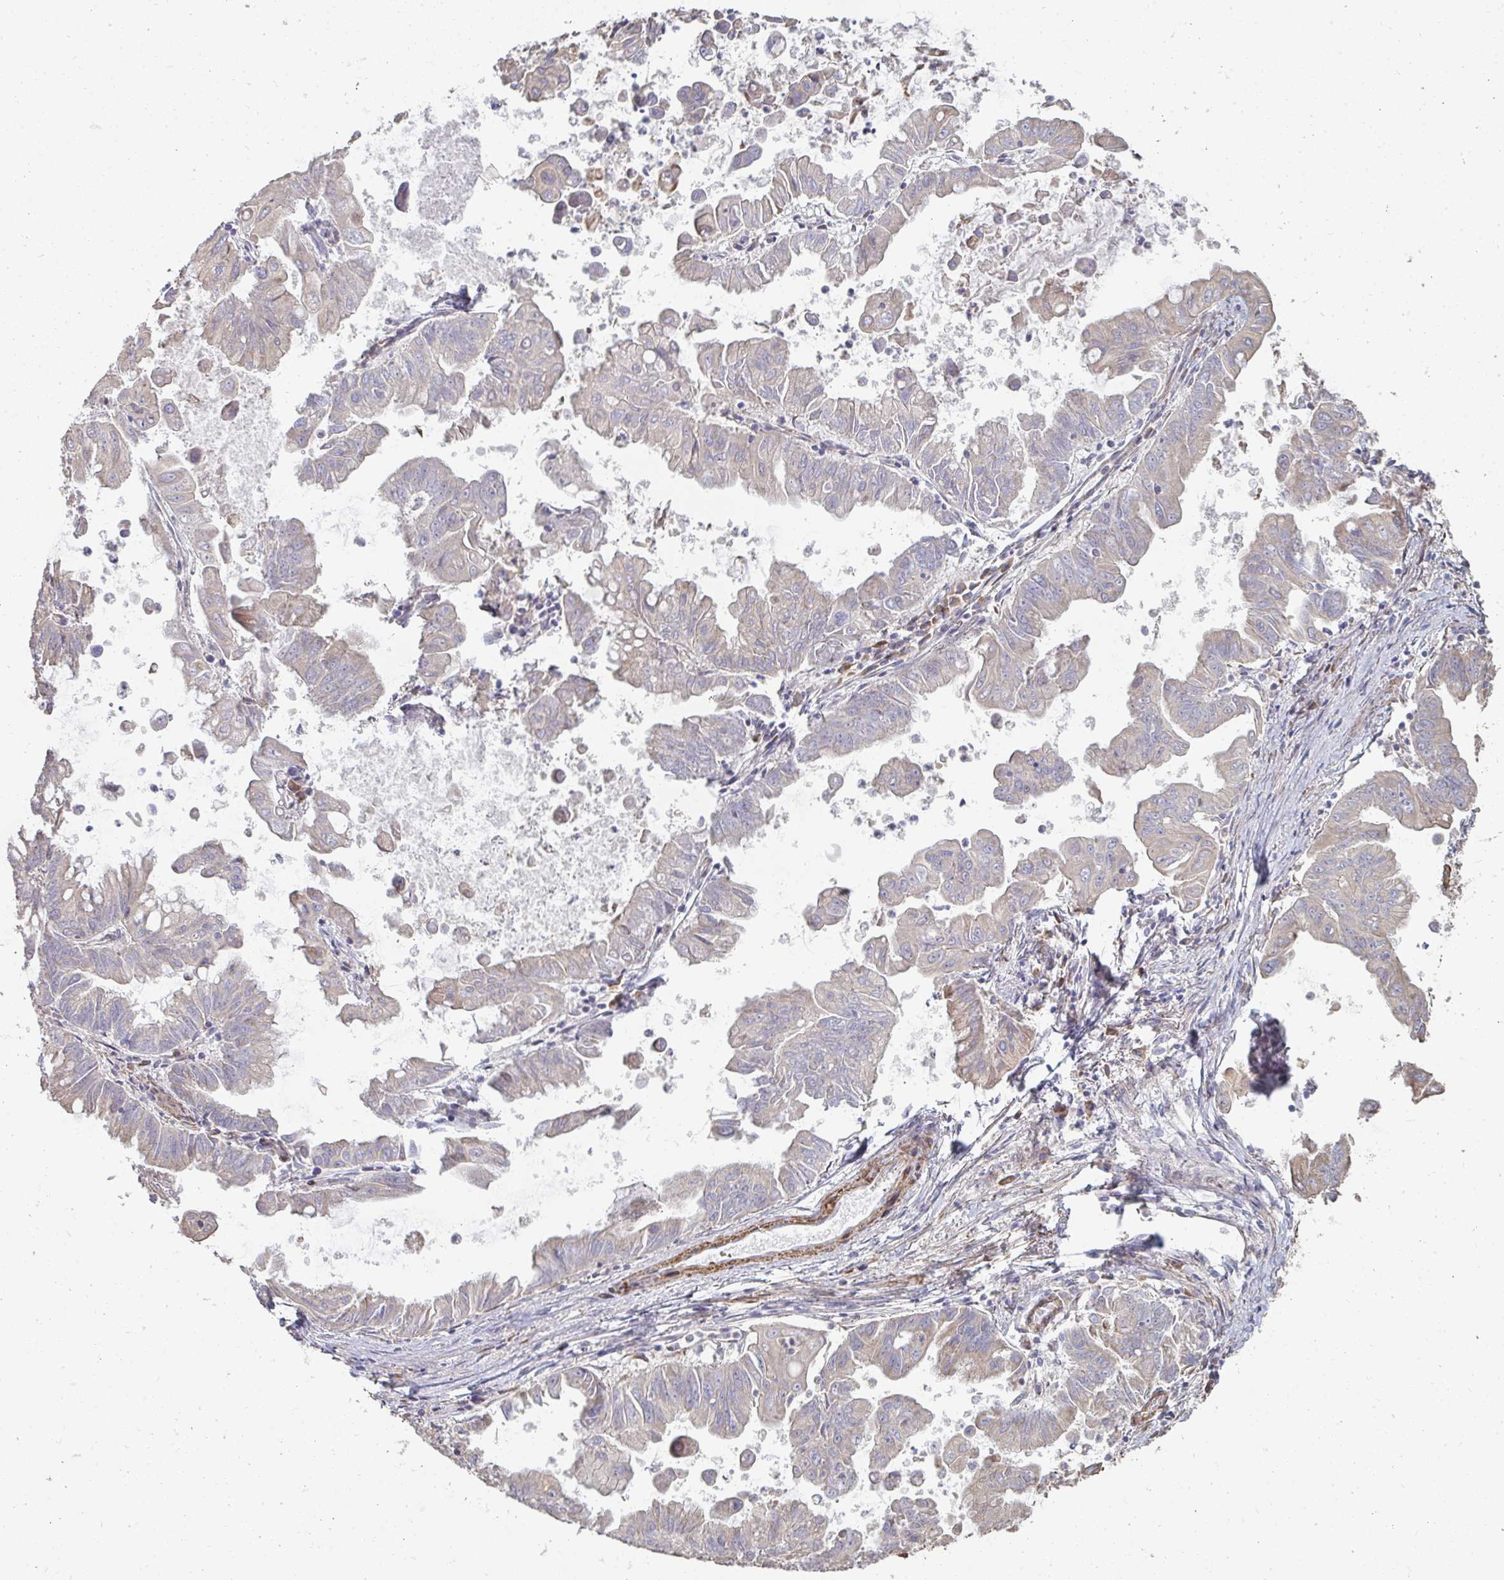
{"staining": {"intensity": "weak", "quantity": "25%-75%", "location": "cytoplasmic/membranous"}, "tissue": "stomach cancer", "cell_type": "Tumor cells", "image_type": "cancer", "snomed": [{"axis": "morphology", "description": "Adenocarcinoma, NOS"}, {"axis": "topography", "description": "Stomach, upper"}], "caption": "Protein staining reveals weak cytoplasmic/membranous positivity in about 25%-75% of tumor cells in stomach adenocarcinoma. The staining was performed using DAB (3,3'-diaminobenzidine) to visualize the protein expression in brown, while the nuclei were stained in blue with hematoxylin (Magnification: 20x).", "gene": "ZFYVE28", "patient": {"sex": "male", "age": 80}}